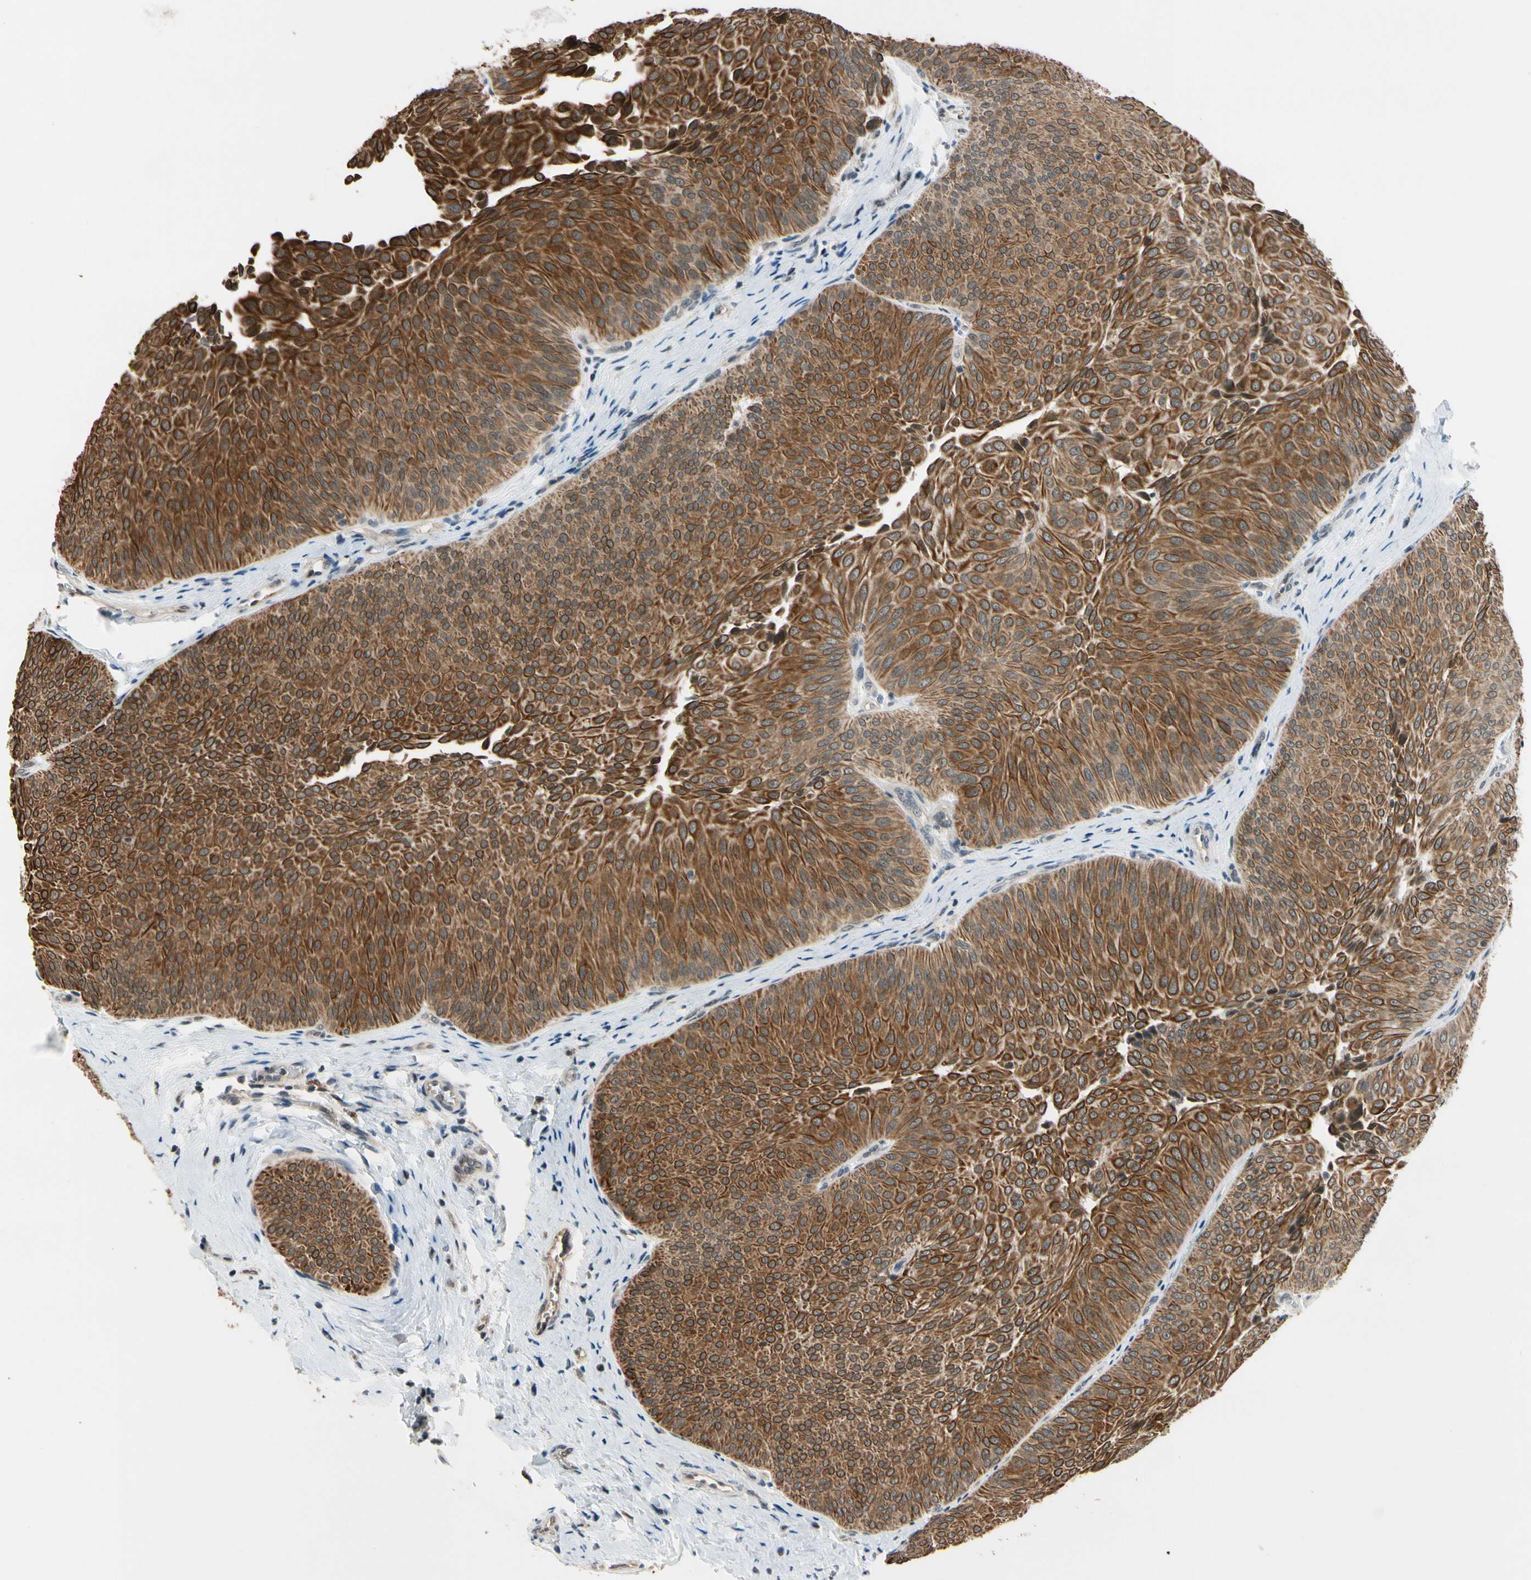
{"staining": {"intensity": "strong", "quantity": ">75%", "location": "cytoplasmic/membranous"}, "tissue": "urothelial cancer", "cell_type": "Tumor cells", "image_type": "cancer", "snomed": [{"axis": "morphology", "description": "Urothelial carcinoma, Low grade"}, {"axis": "topography", "description": "Urinary bladder"}], "caption": "Immunohistochemical staining of human low-grade urothelial carcinoma exhibits high levels of strong cytoplasmic/membranous protein staining in about >75% of tumor cells.", "gene": "TAF12", "patient": {"sex": "female", "age": 60}}